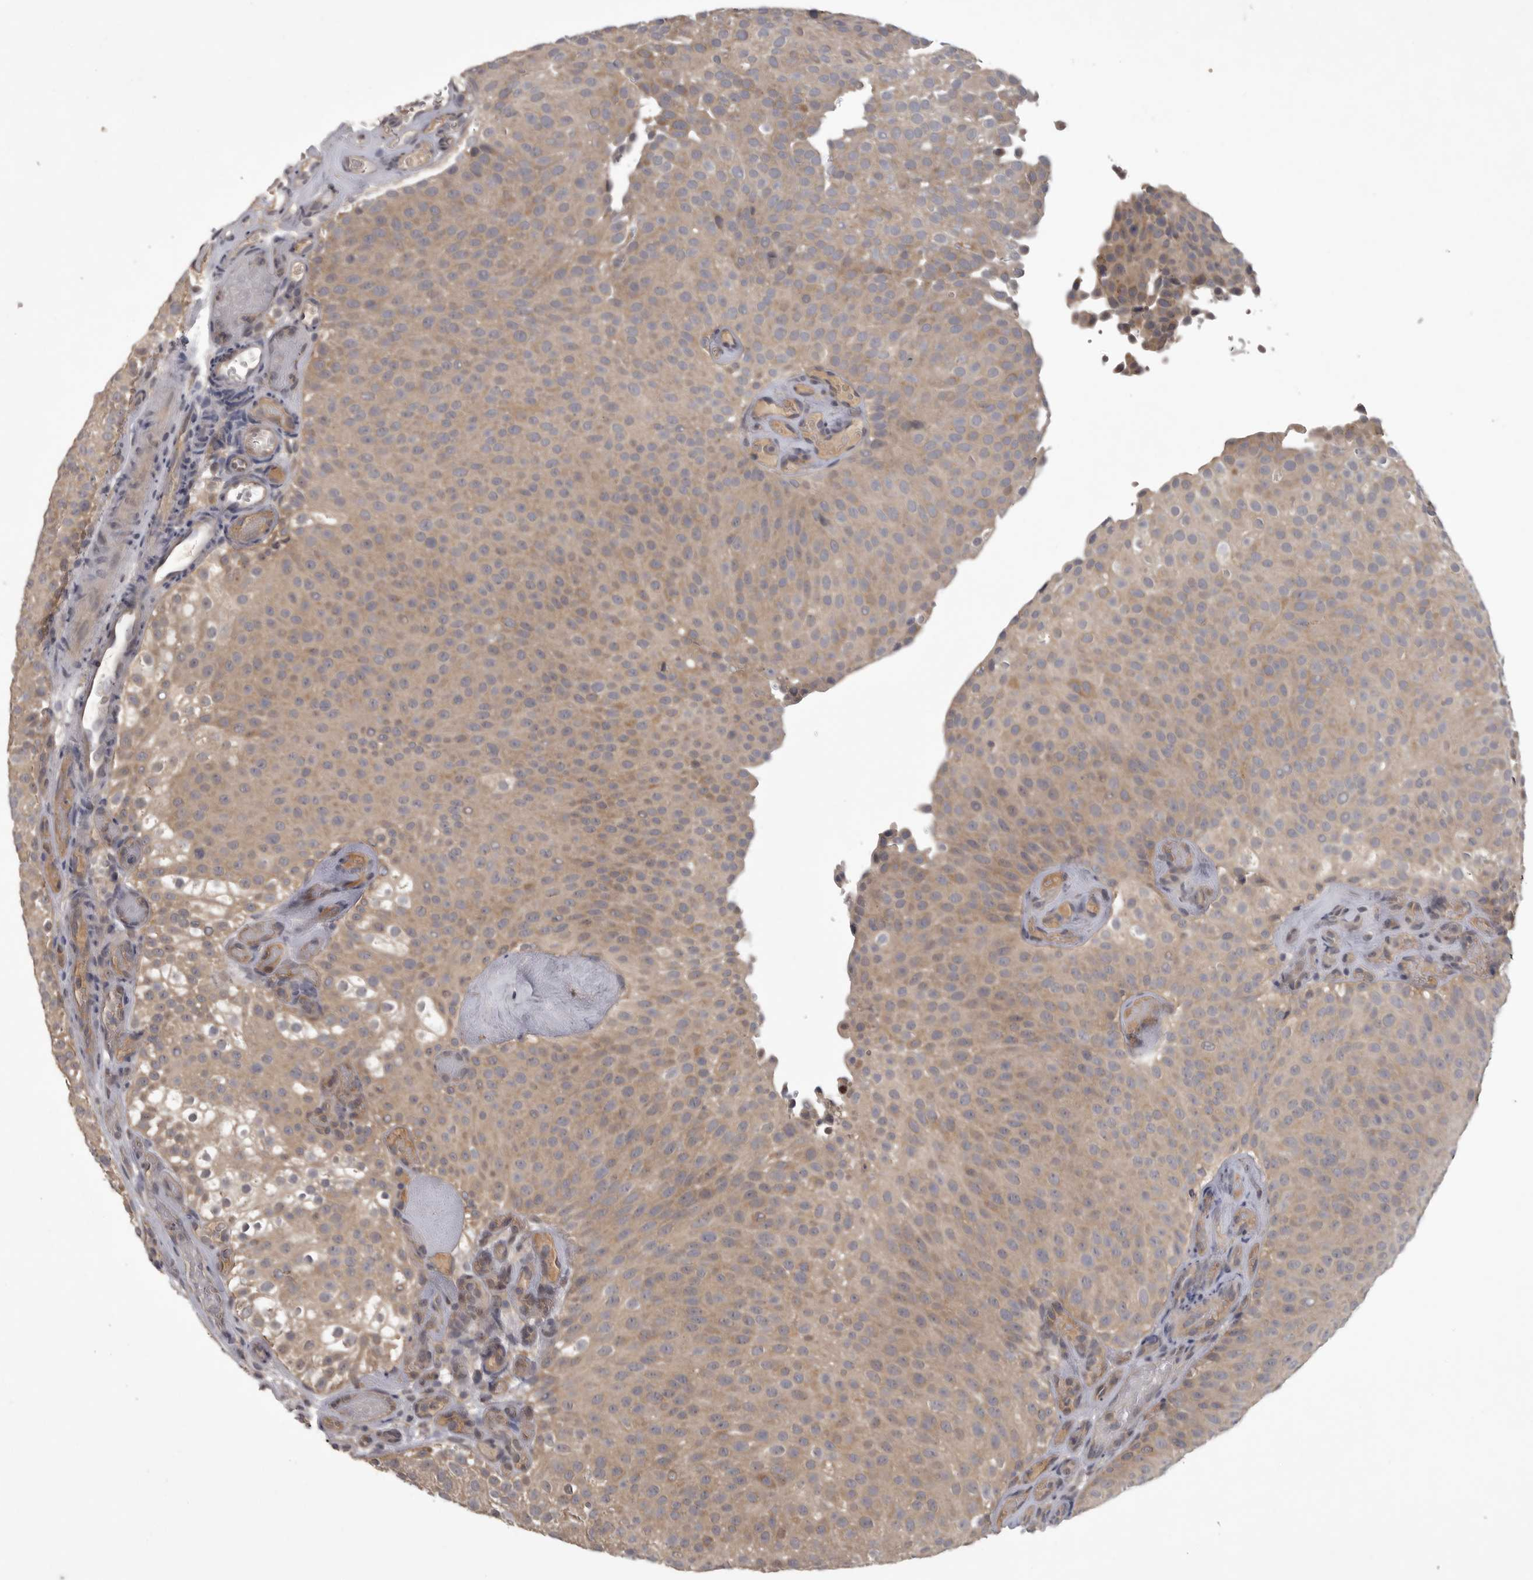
{"staining": {"intensity": "weak", "quantity": ">75%", "location": "cytoplasmic/membranous"}, "tissue": "urothelial cancer", "cell_type": "Tumor cells", "image_type": "cancer", "snomed": [{"axis": "morphology", "description": "Urothelial carcinoma, Low grade"}, {"axis": "topography", "description": "Urinary bladder"}], "caption": "Low-grade urothelial carcinoma tissue reveals weak cytoplasmic/membranous expression in approximately >75% of tumor cells, visualized by immunohistochemistry.", "gene": "ZNF114", "patient": {"sex": "male", "age": 78}}